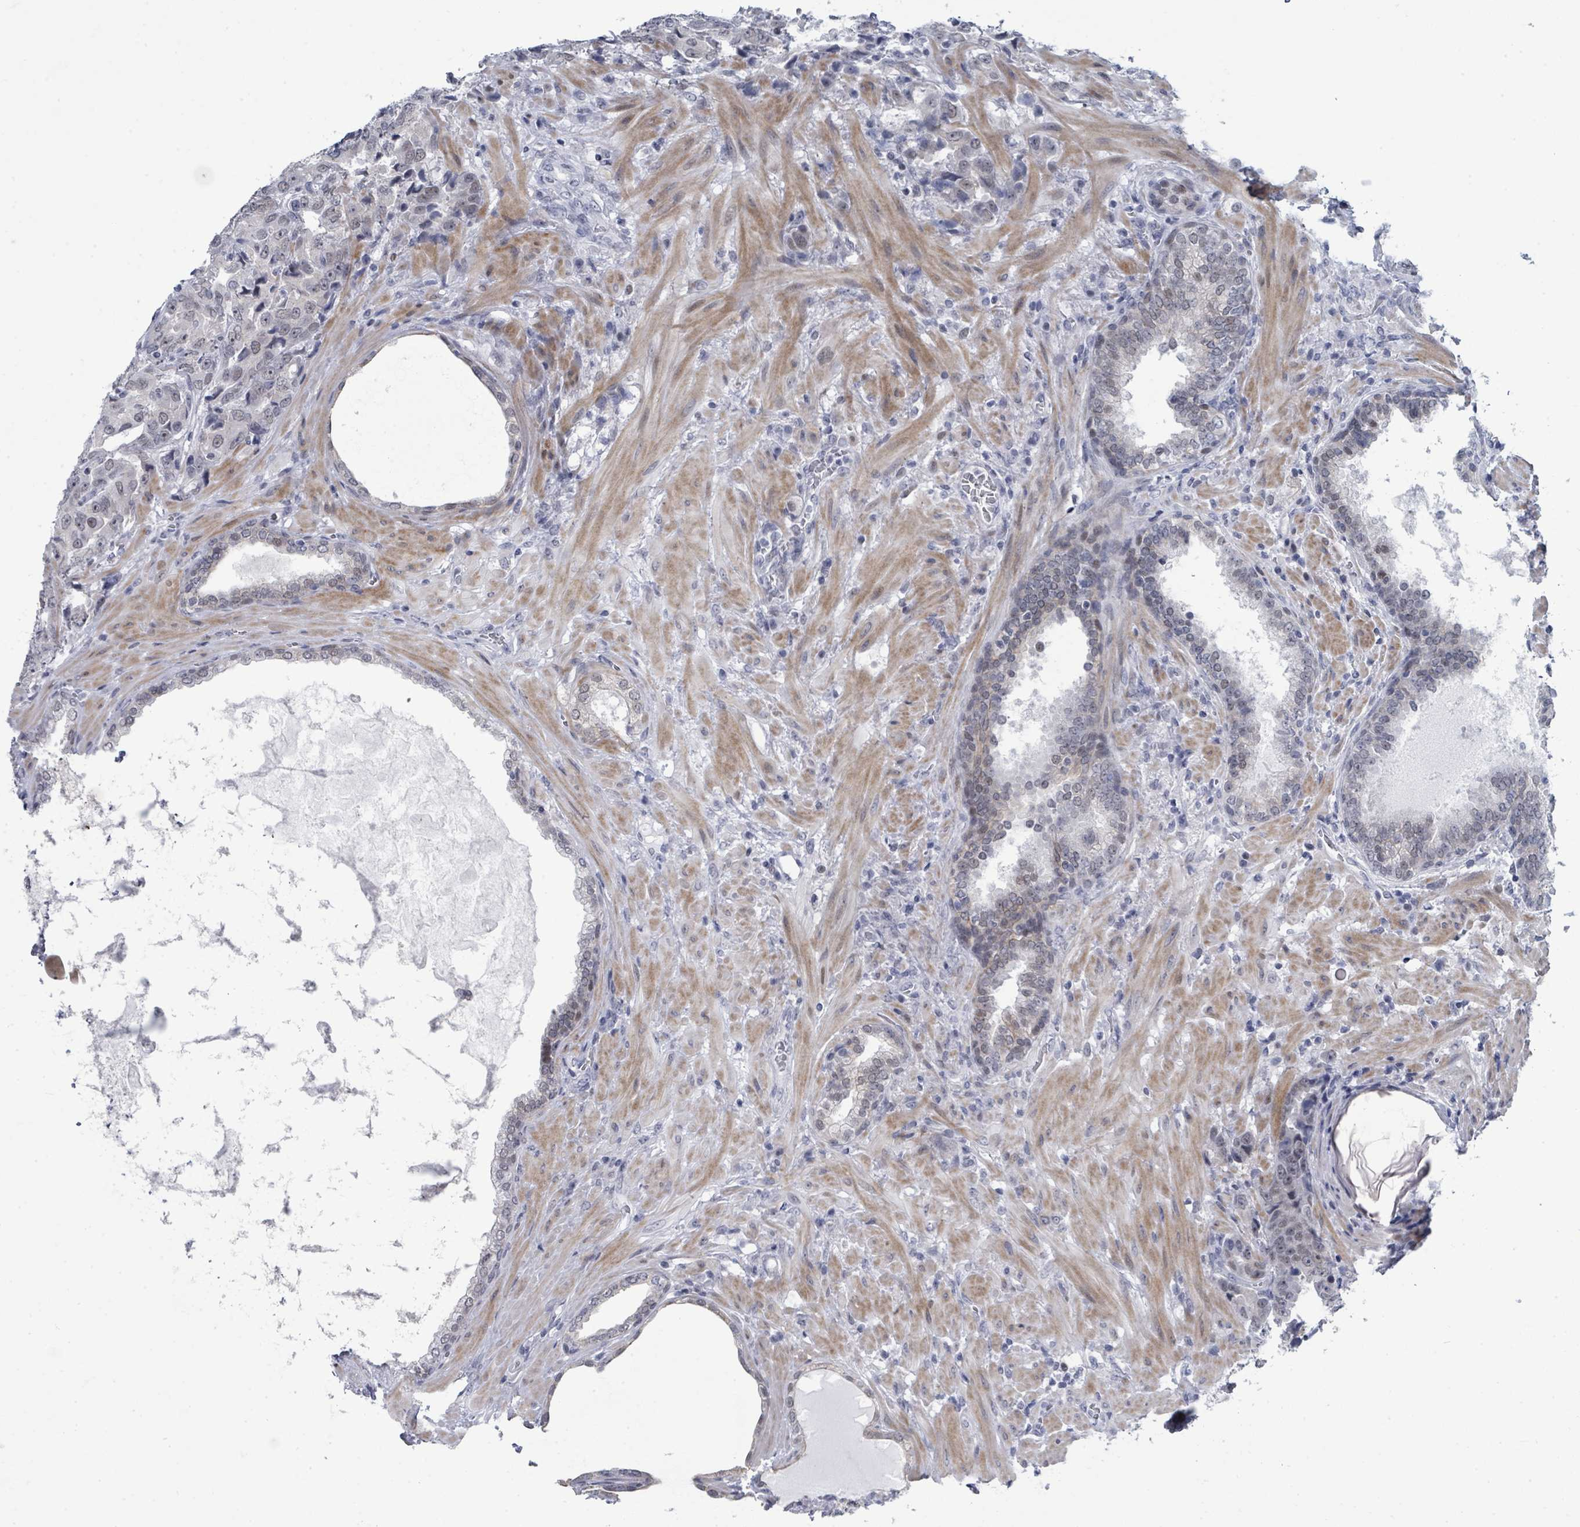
{"staining": {"intensity": "negative", "quantity": "none", "location": "none"}, "tissue": "prostate cancer", "cell_type": "Tumor cells", "image_type": "cancer", "snomed": [{"axis": "morphology", "description": "Adenocarcinoma, High grade"}, {"axis": "topography", "description": "Prostate"}], "caption": "Tumor cells are negative for protein expression in human prostate cancer (adenocarcinoma (high-grade)).", "gene": "CT45A5", "patient": {"sex": "male", "age": 68}}